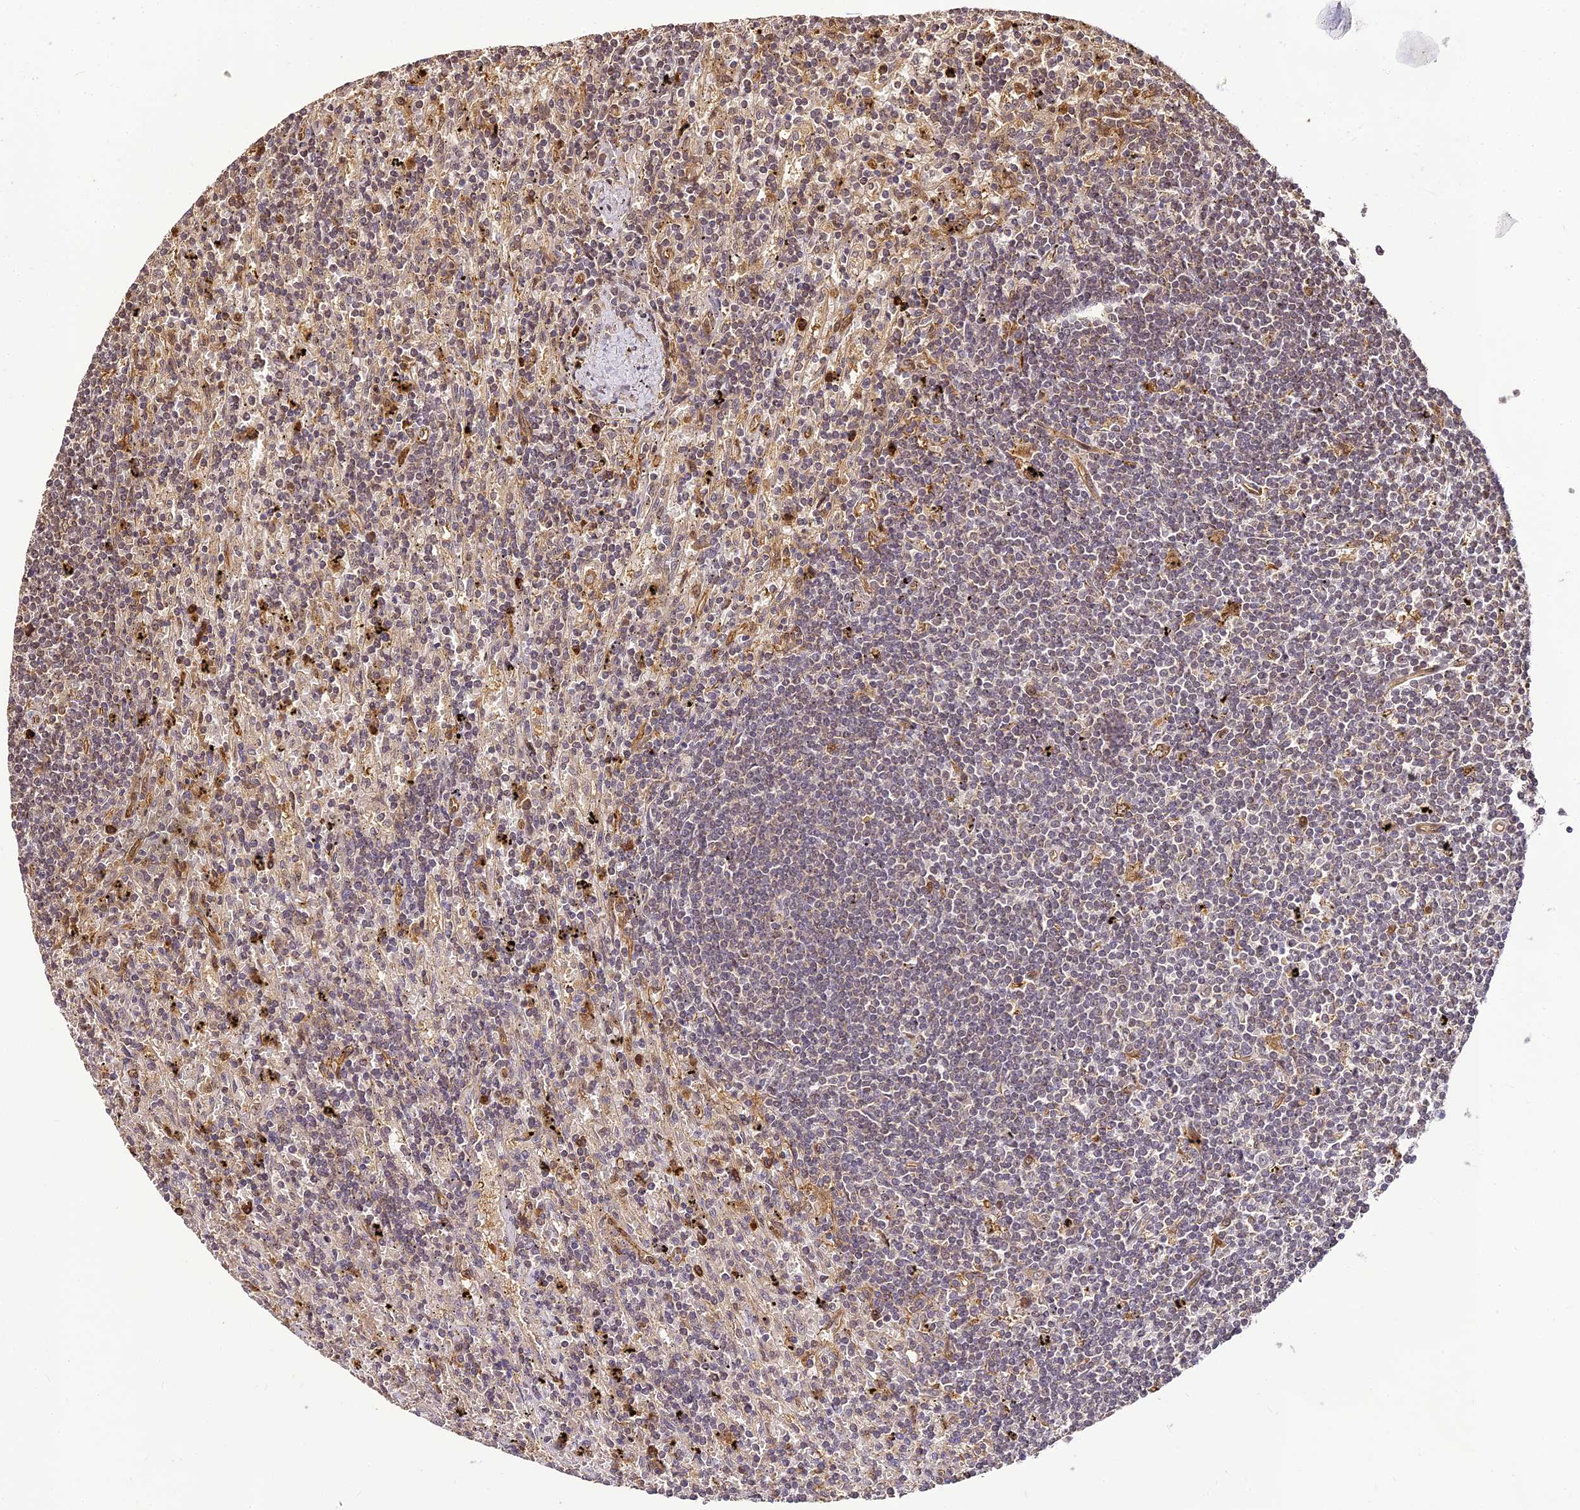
{"staining": {"intensity": "negative", "quantity": "none", "location": "none"}, "tissue": "lymphoma", "cell_type": "Tumor cells", "image_type": "cancer", "snomed": [{"axis": "morphology", "description": "Malignant lymphoma, non-Hodgkin's type, Low grade"}, {"axis": "topography", "description": "Spleen"}], "caption": "Immunohistochemistry (IHC) photomicrograph of neoplastic tissue: malignant lymphoma, non-Hodgkin's type (low-grade) stained with DAB (3,3'-diaminobenzidine) reveals no significant protein staining in tumor cells.", "gene": "BCDIN3D", "patient": {"sex": "male", "age": 76}}